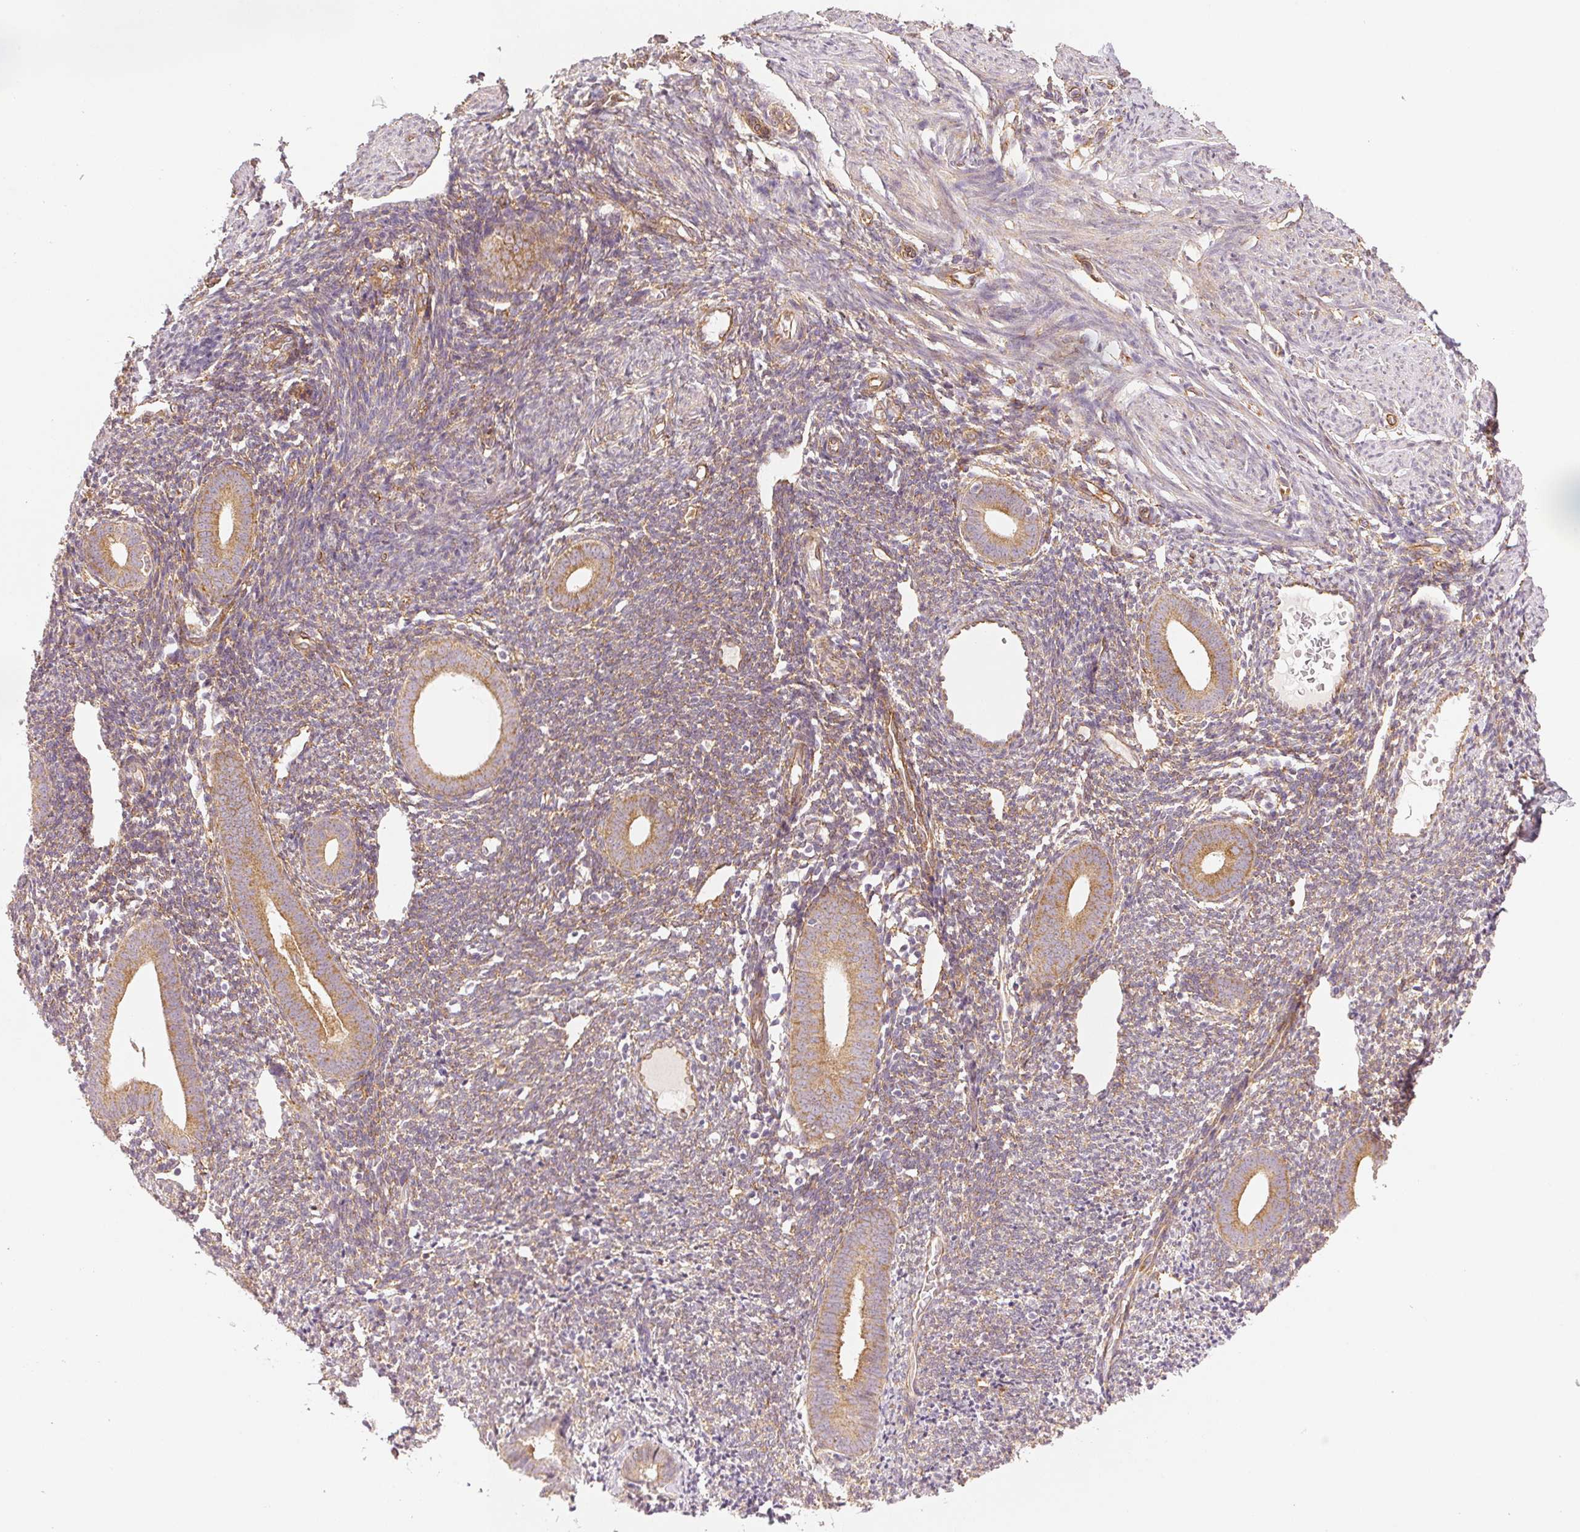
{"staining": {"intensity": "weak", "quantity": "25%-75%", "location": "cytoplasmic/membranous"}, "tissue": "endometrium", "cell_type": "Cells in endometrial stroma", "image_type": "normal", "snomed": [{"axis": "morphology", "description": "Normal tissue, NOS"}, {"axis": "topography", "description": "Endometrium"}], "caption": "This histopathology image shows immunohistochemistry (IHC) staining of benign endometrium, with low weak cytoplasmic/membranous positivity in about 25%-75% of cells in endometrial stroma.", "gene": "DIAPH2", "patient": {"sex": "female", "age": 39}}